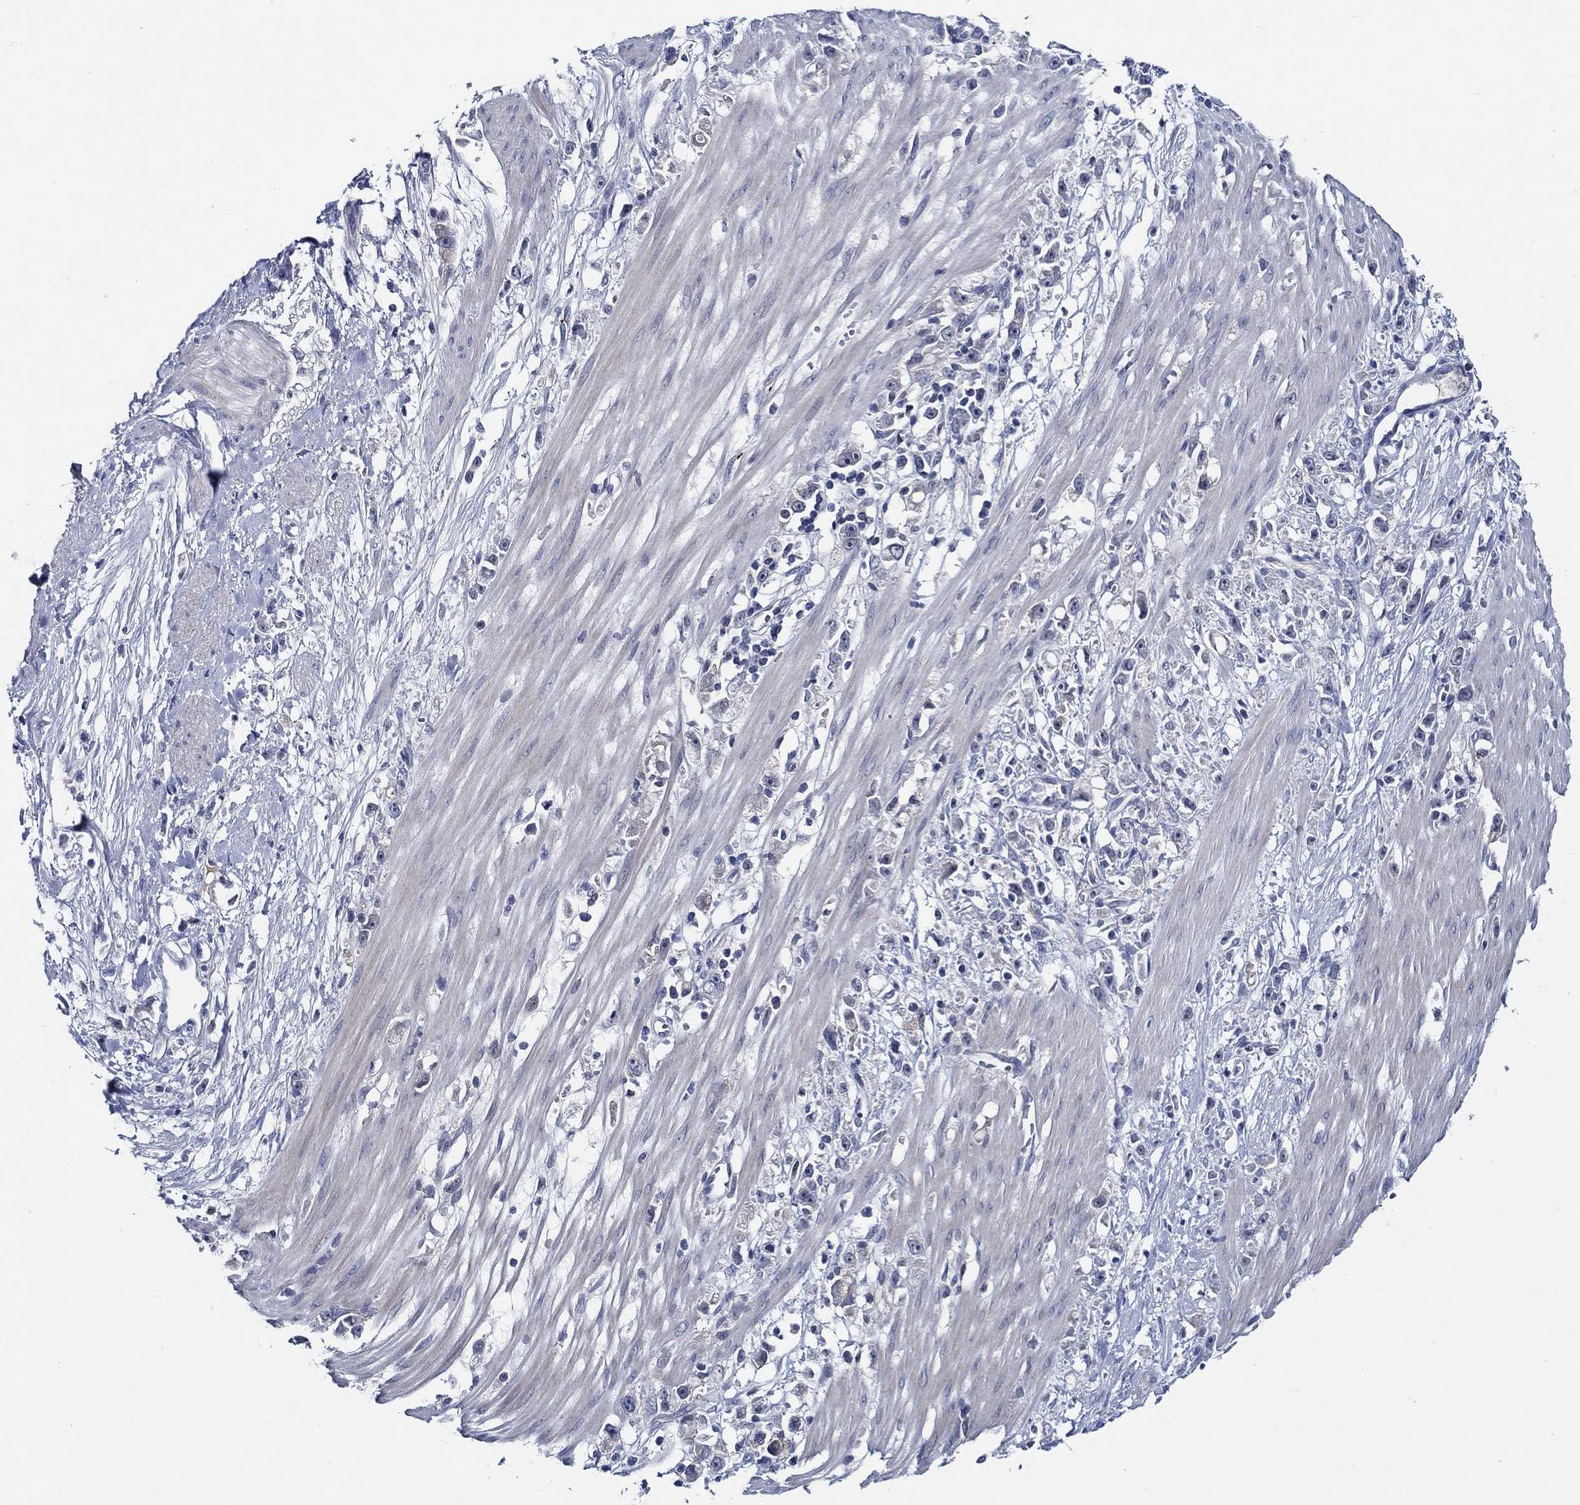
{"staining": {"intensity": "negative", "quantity": "none", "location": "none"}, "tissue": "stomach cancer", "cell_type": "Tumor cells", "image_type": "cancer", "snomed": [{"axis": "morphology", "description": "Adenocarcinoma, NOS"}, {"axis": "topography", "description": "Stomach"}], "caption": "DAB immunohistochemical staining of human stomach adenocarcinoma shows no significant staining in tumor cells.", "gene": "ALOX12", "patient": {"sex": "female", "age": 59}}